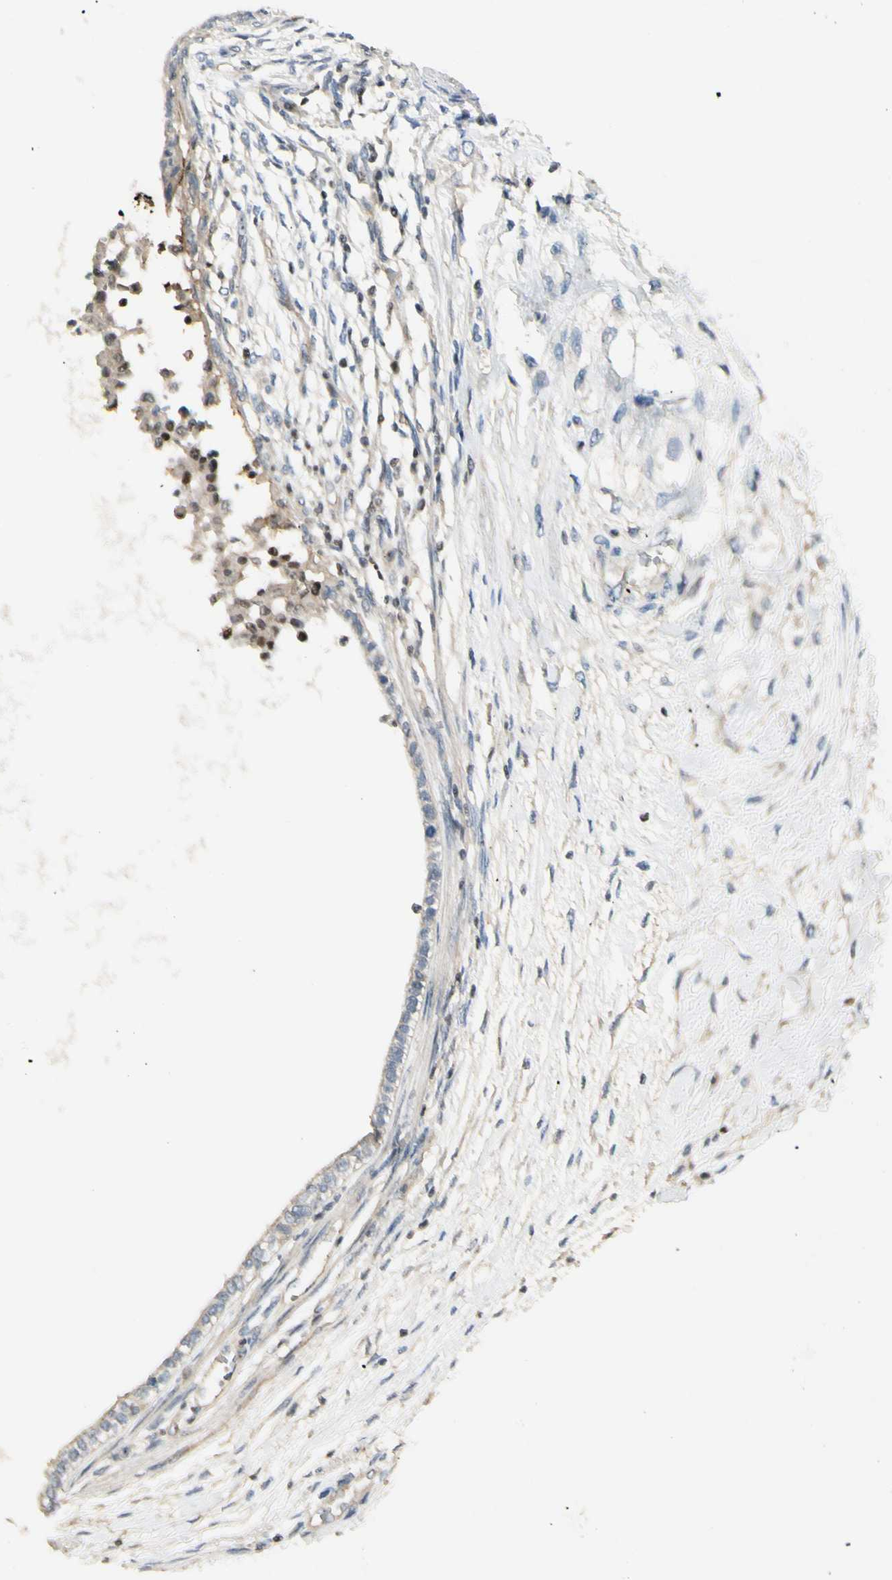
{"staining": {"intensity": "weak", "quantity": ">75%", "location": "cytoplasmic/membranous"}, "tissue": "testis cancer", "cell_type": "Tumor cells", "image_type": "cancer", "snomed": [{"axis": "morphology", "description": "Carcinoma, Embryonal, NOS"}, {"axis": "topography", "description": "Testis"}], "caption": "This photomicrograph displays immunohistochemistry staining of testis cancer, with low weak cytoplasmic/membranous expression in approximately >75% of tumor cells.", "gene": "NFYA", "patient": {"sex": "male", "age": 26}}